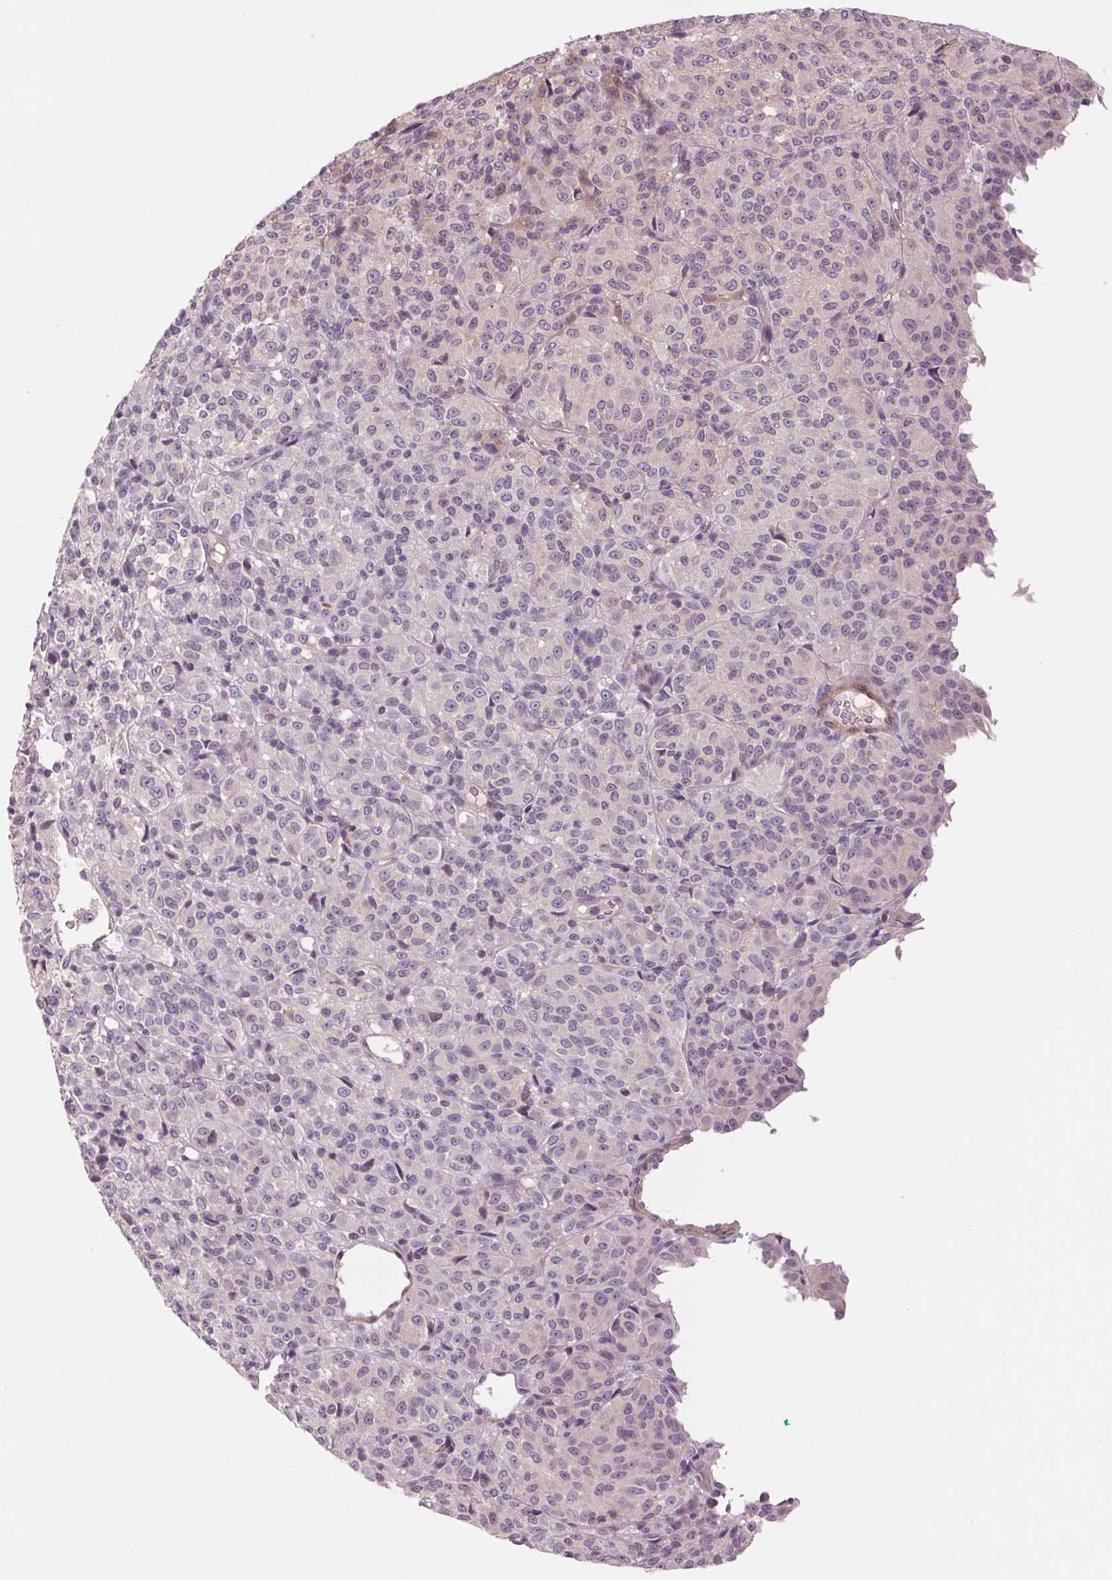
{"staining": {"intensity": "negative", "quantity": "none", "location": "none"}, "tissue": "melanoma", "cell_type": "Tumor cells", "image_type": "cancer", "snomed": [{"axis": "morphology", "description": "Malignant melanoma, Metastatic site"}, {"axis": "topography", "description": "Brain"}], "caption": "Malignant melanoma (metastatic site) was stained to show a protein in brown. There is no significant positivity in tumor cells.", "gene": "HHLA2", "patient": {"sex": "female", "age": 56}}